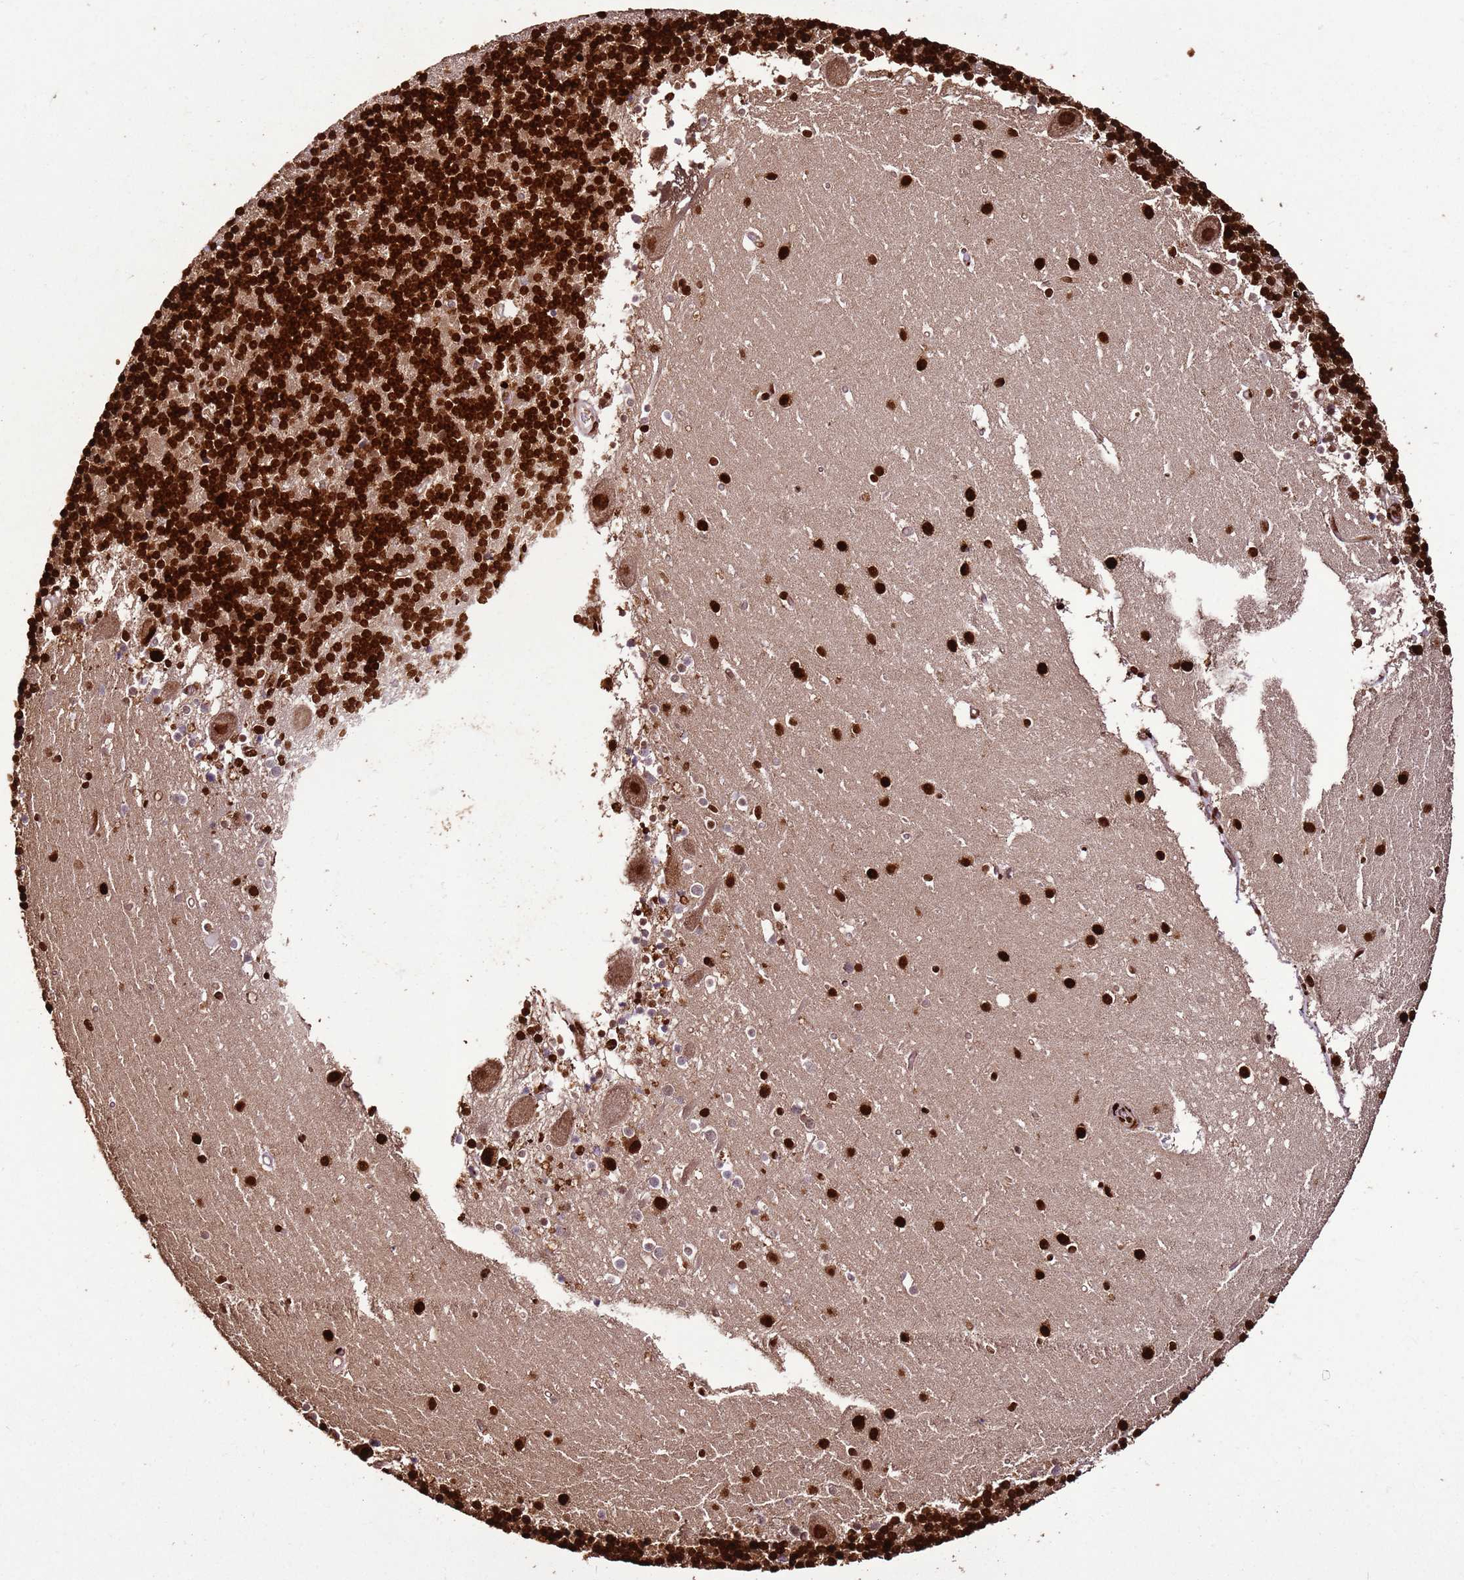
{"staining": {"intensity": "strong", "quantity": ">75%", "location": "nuclear"}, "tissue": "cerebellum", "cell_type": "Cells in granular layer", "image_type": "normal", "snomed": [{"axis": "morphology", "description": "Normal tissue, NOS"}, {"axis": "topography", "description": "Cerebellum"}], "caption": "Brown immunohistochemical staining in benign human cerebellum exhibits strong nuclear positivity in approximately >75% of cells in granular layer.", "gene": "HNRNPAB", "patient": {"sex": "male", "age": 54}}